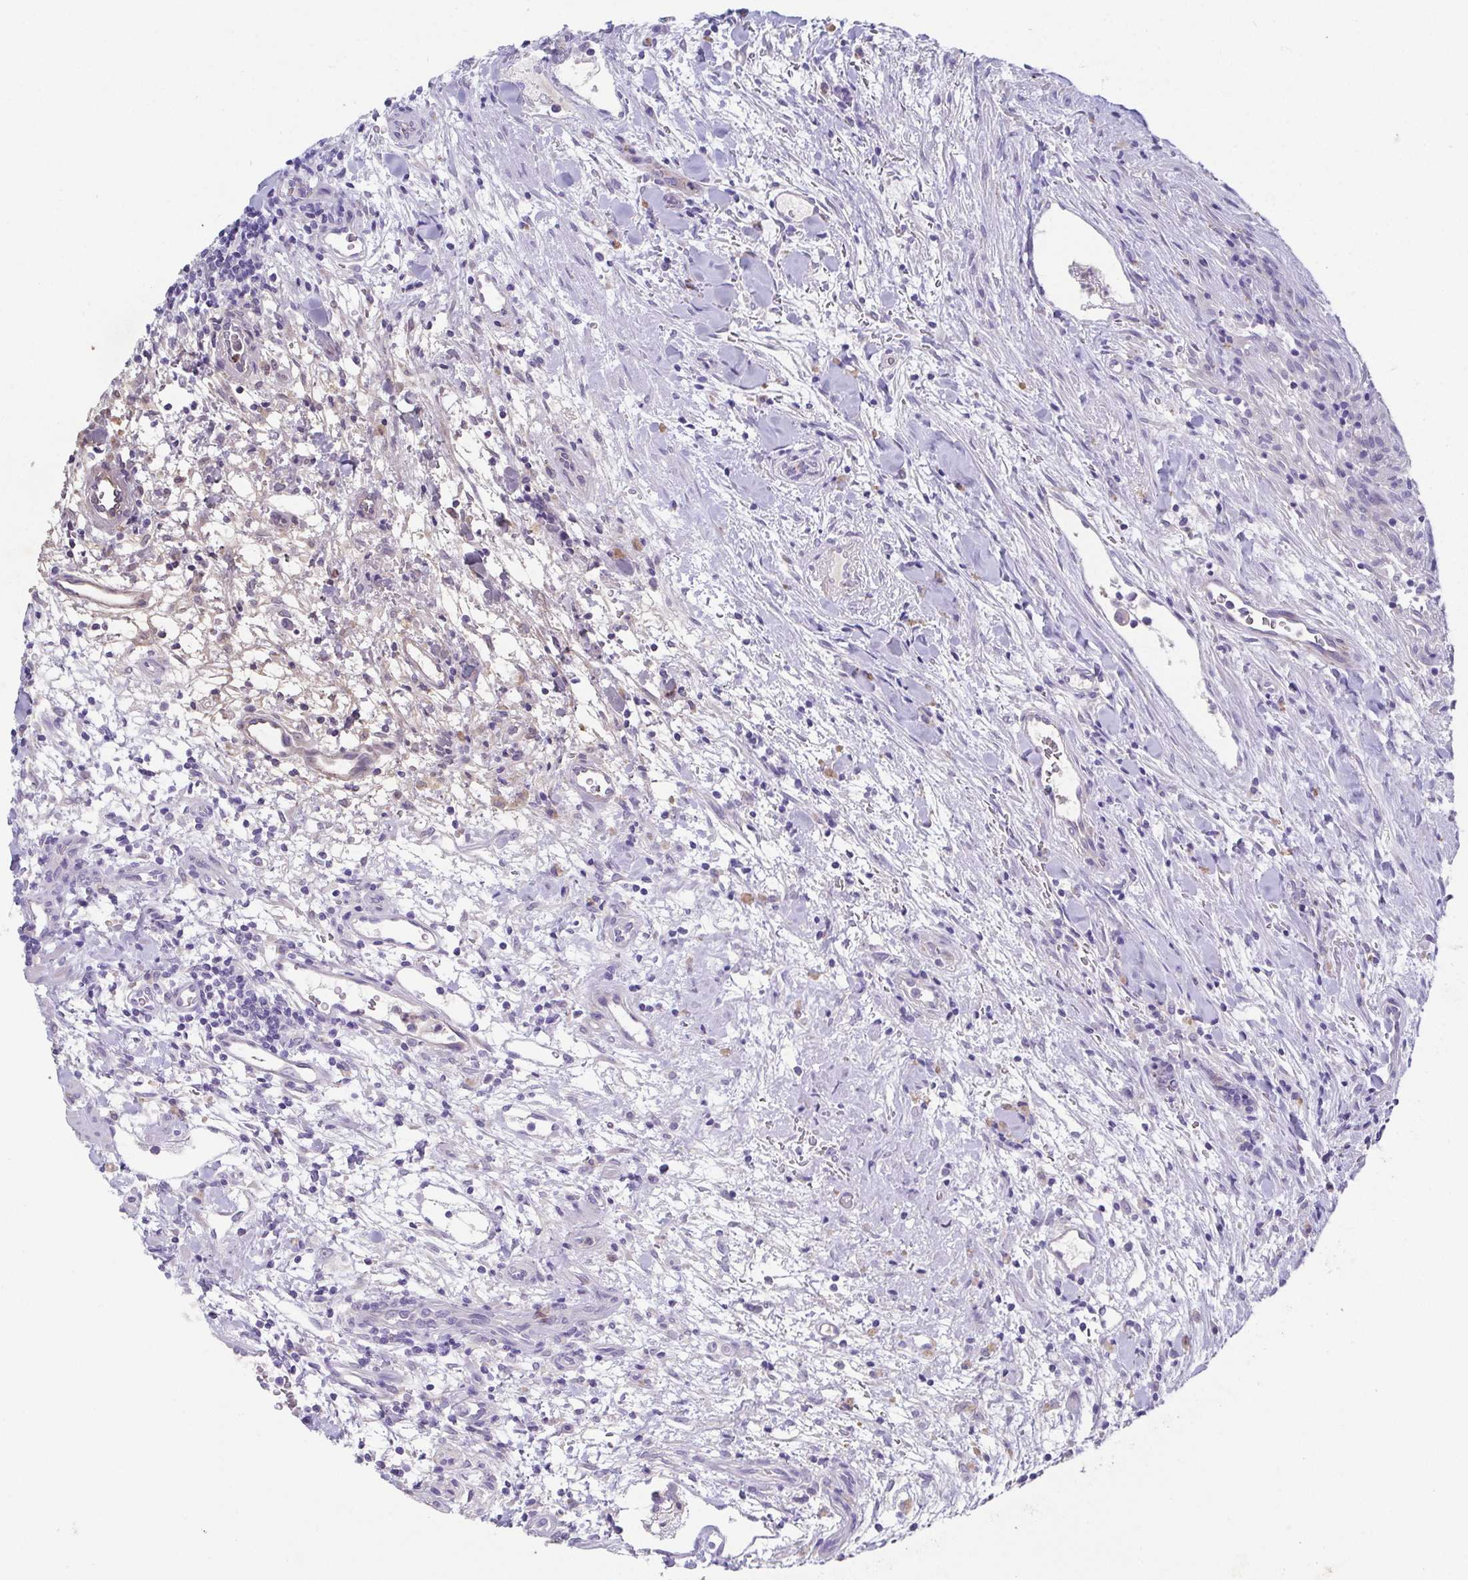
{"staining": {"intensity": "negative", "quantity": "none", "location": "none"}, "tissue": "lymphoma", "cell_type": "Tumor cells", "image_type": "cancer", "snomed": [{"axis": "morphology", "description": "Malignant lymphoma, non-Hodgkin's type, High grade"}, {"axis": "topography", "description": "Small intestine"}], "caption": "Immunohistochemistry (IHC) histopathology image of neoplastic tissue: human lymphoma stained with DAB demonstrates no significant protein expression in tumor cells.", "gene": "SSC4D", "patient": {"sex": "female", "age": 56}}